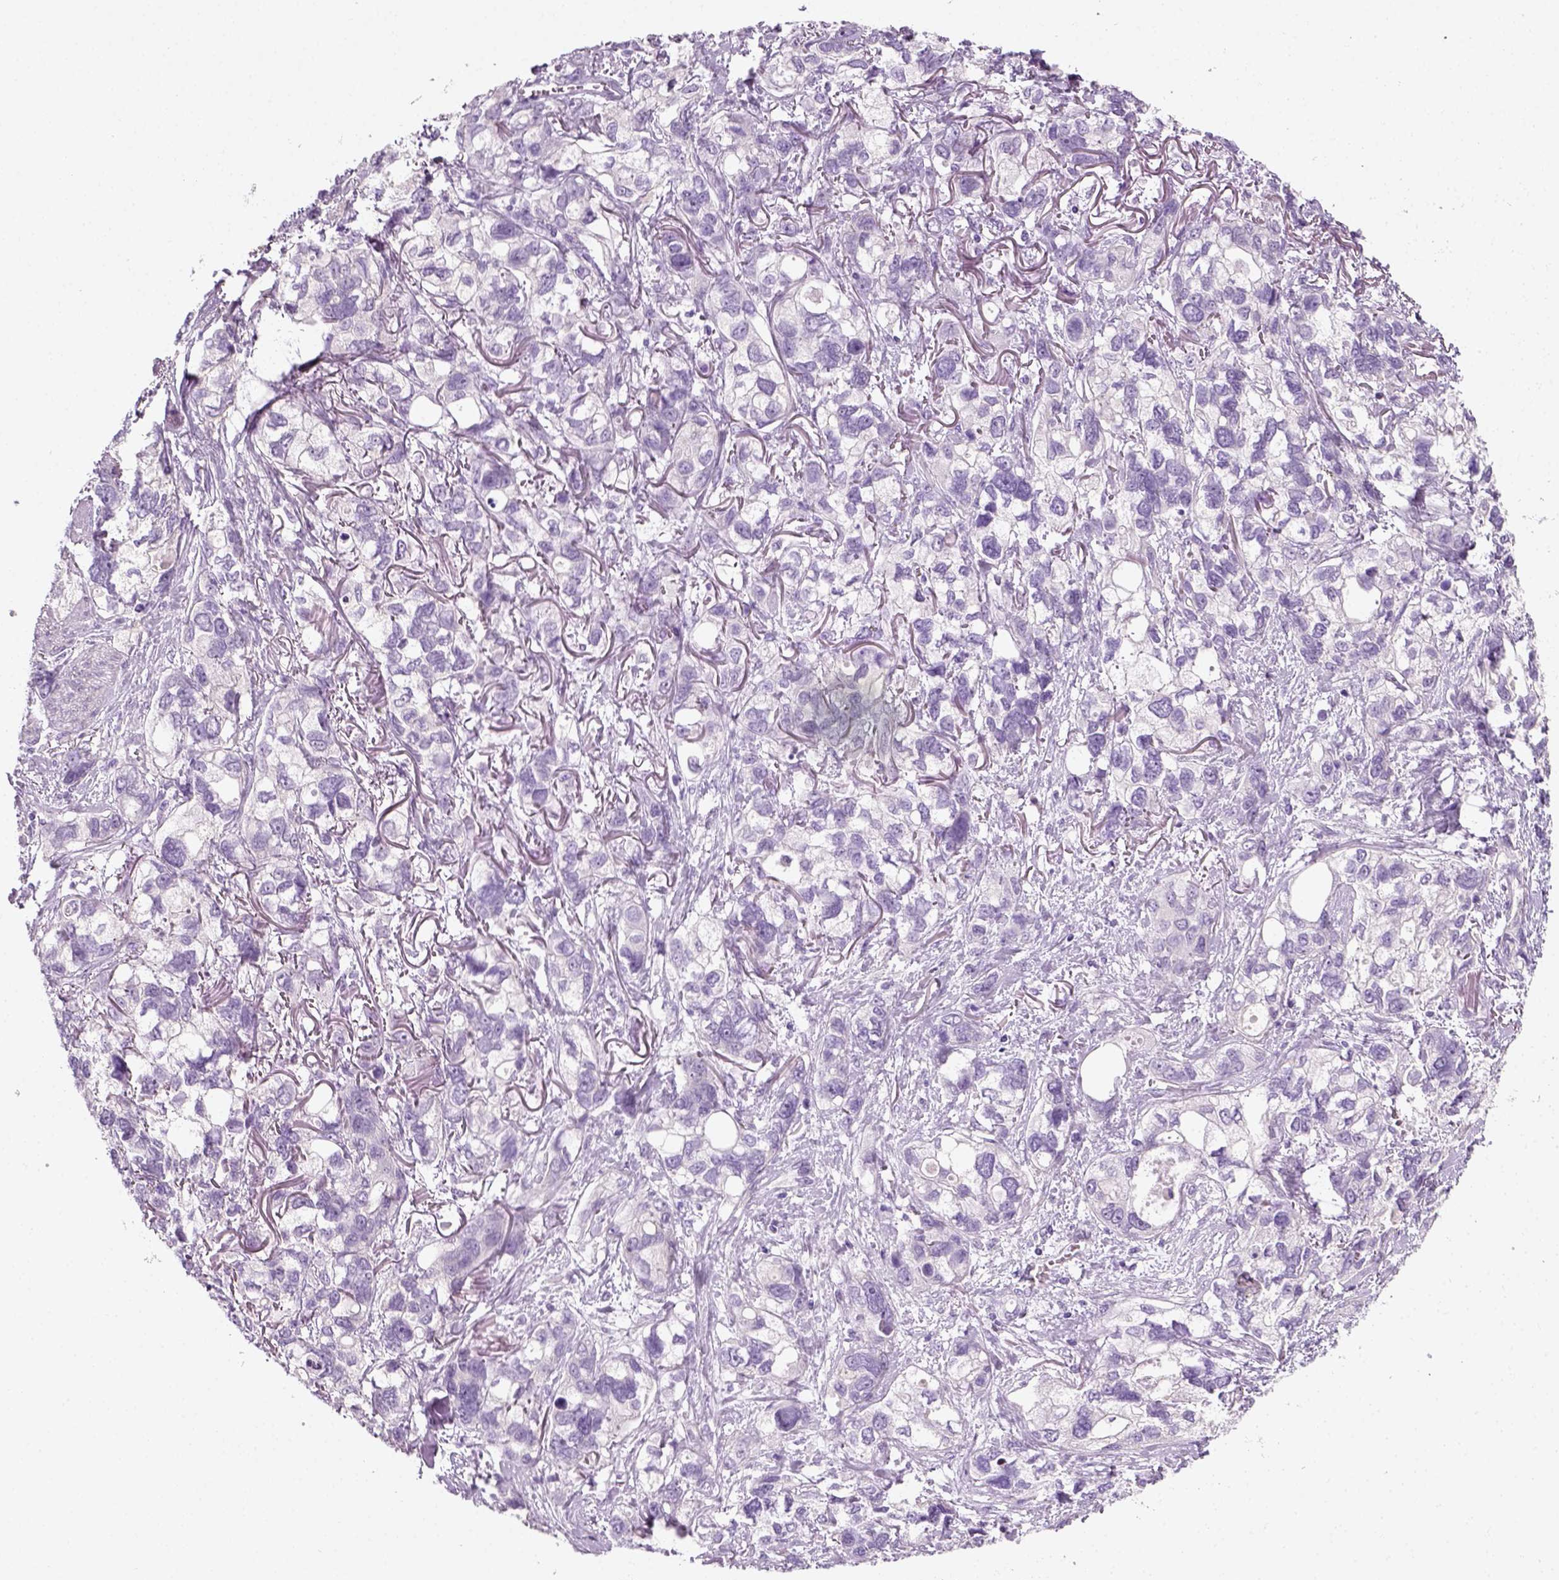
{"staining": {"intensity": "negative", "quantity": "none", "location": "none"}, "tissue": "stomach cancer", "cell_type": "Tumor cells", "image_type": "cancer", "snomed": [{"axis": "morphology", "description": "Adenocarcinoma, NOS"}, {"axis": "topography", "description": "Stomach, upper"}], "caption": "There is no significant expression in tumor cells of stomach cancer (adenocarcinoma).", "gene": "SPATA31E1", "patient": {"sex": "female", "age": 81}}